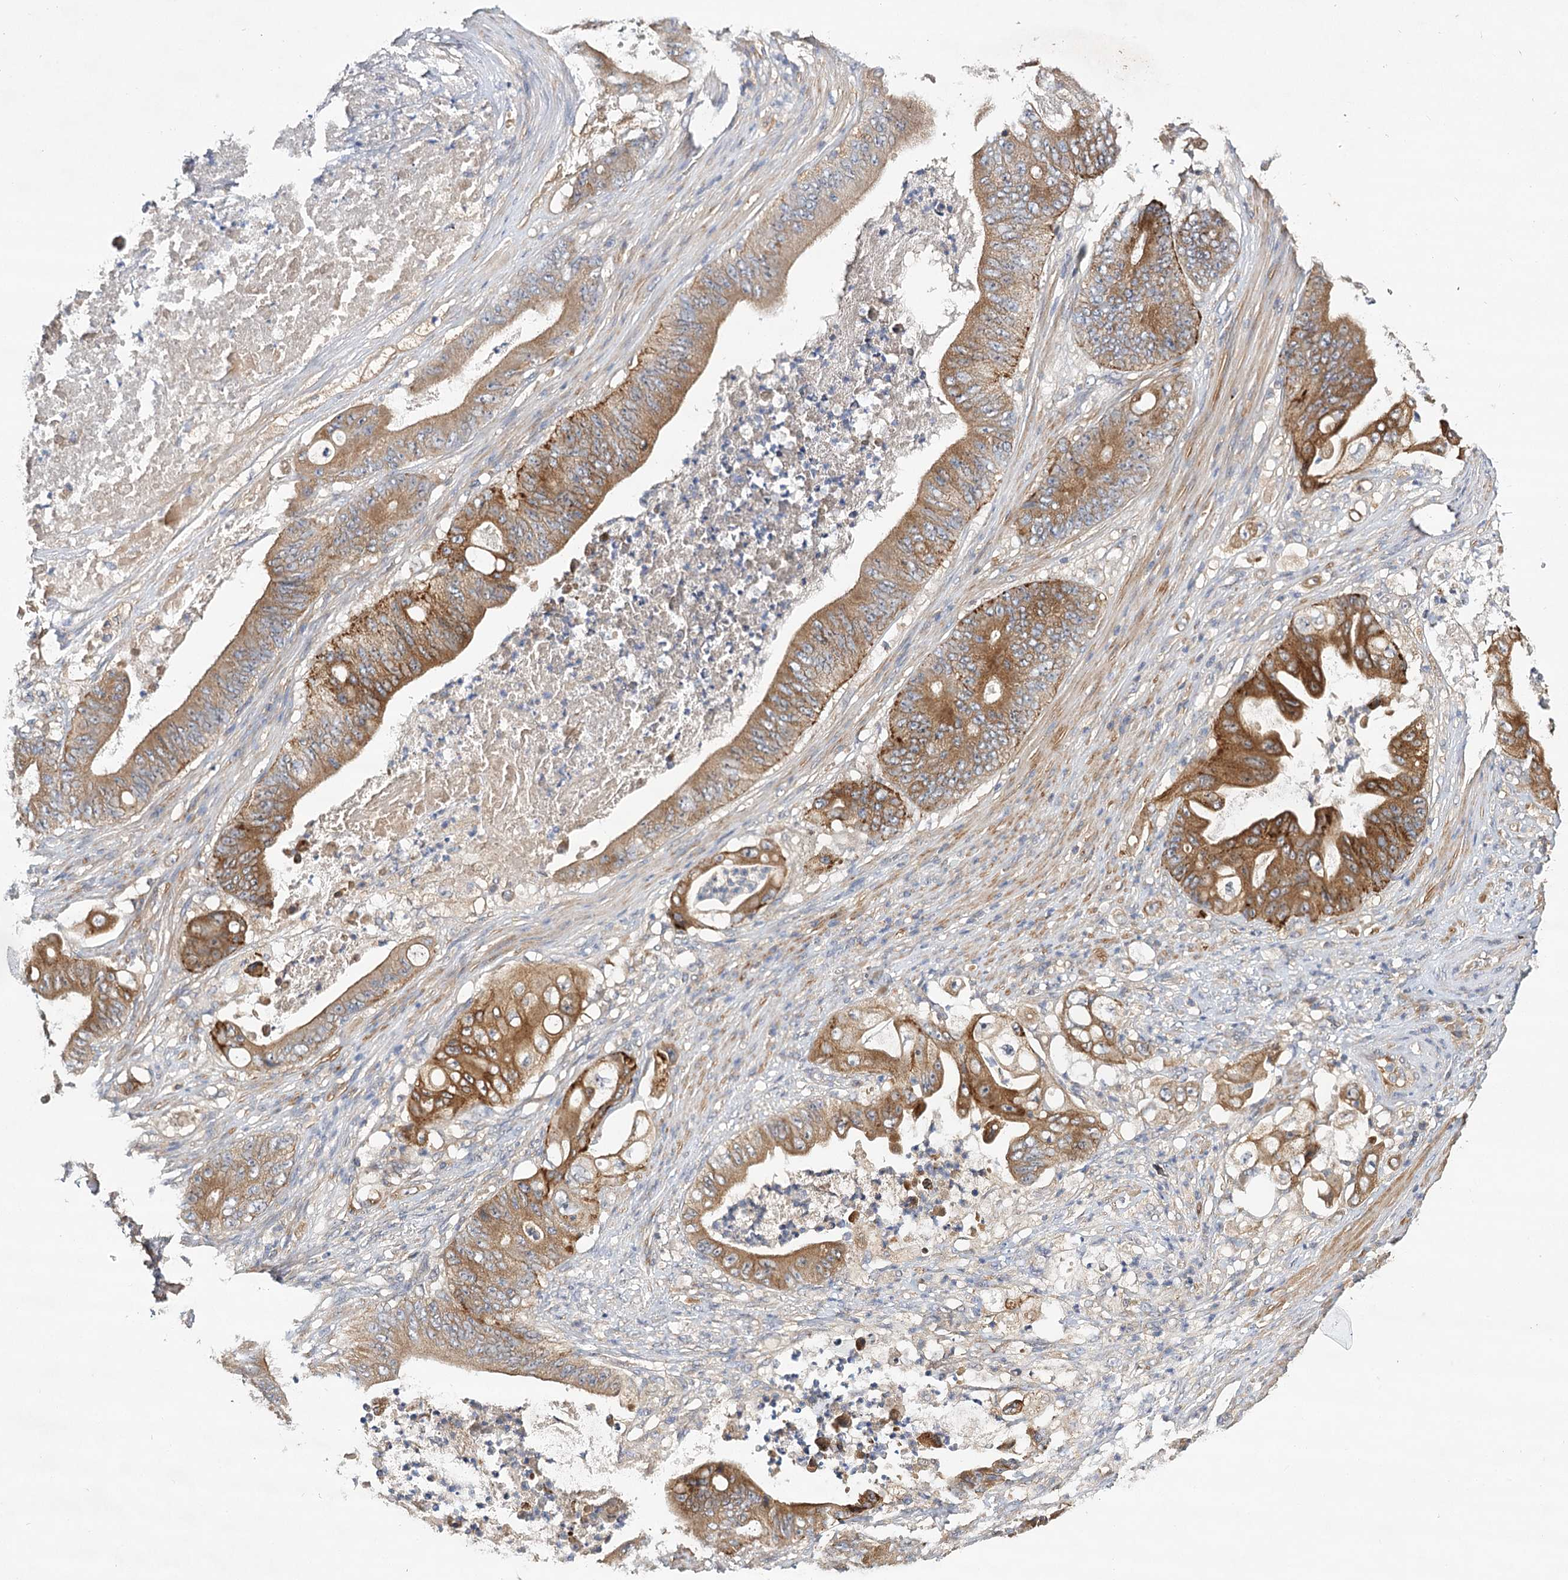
{"staining": {"intensity": "moderate", "quantity": ">75%", "location": "cytoplasmic/membranous"}, "tissue": "stomach cancer", "cell_type": "Tumor cells", "image_type": "cancer", "snomed": [{"axis": "morphology", "description": "Adenocarcinoma, NOS"}, {"axis": "topography", "description": "Stomach"}], "caption": "The photomicrograph displays a brown stain indicating the presence of a protein in the cytoplasmic/membranous of tumor cells in stomach adenocarcinoma.", "gene": "LSS", "patient": {"sex": "female", "age": 73}}